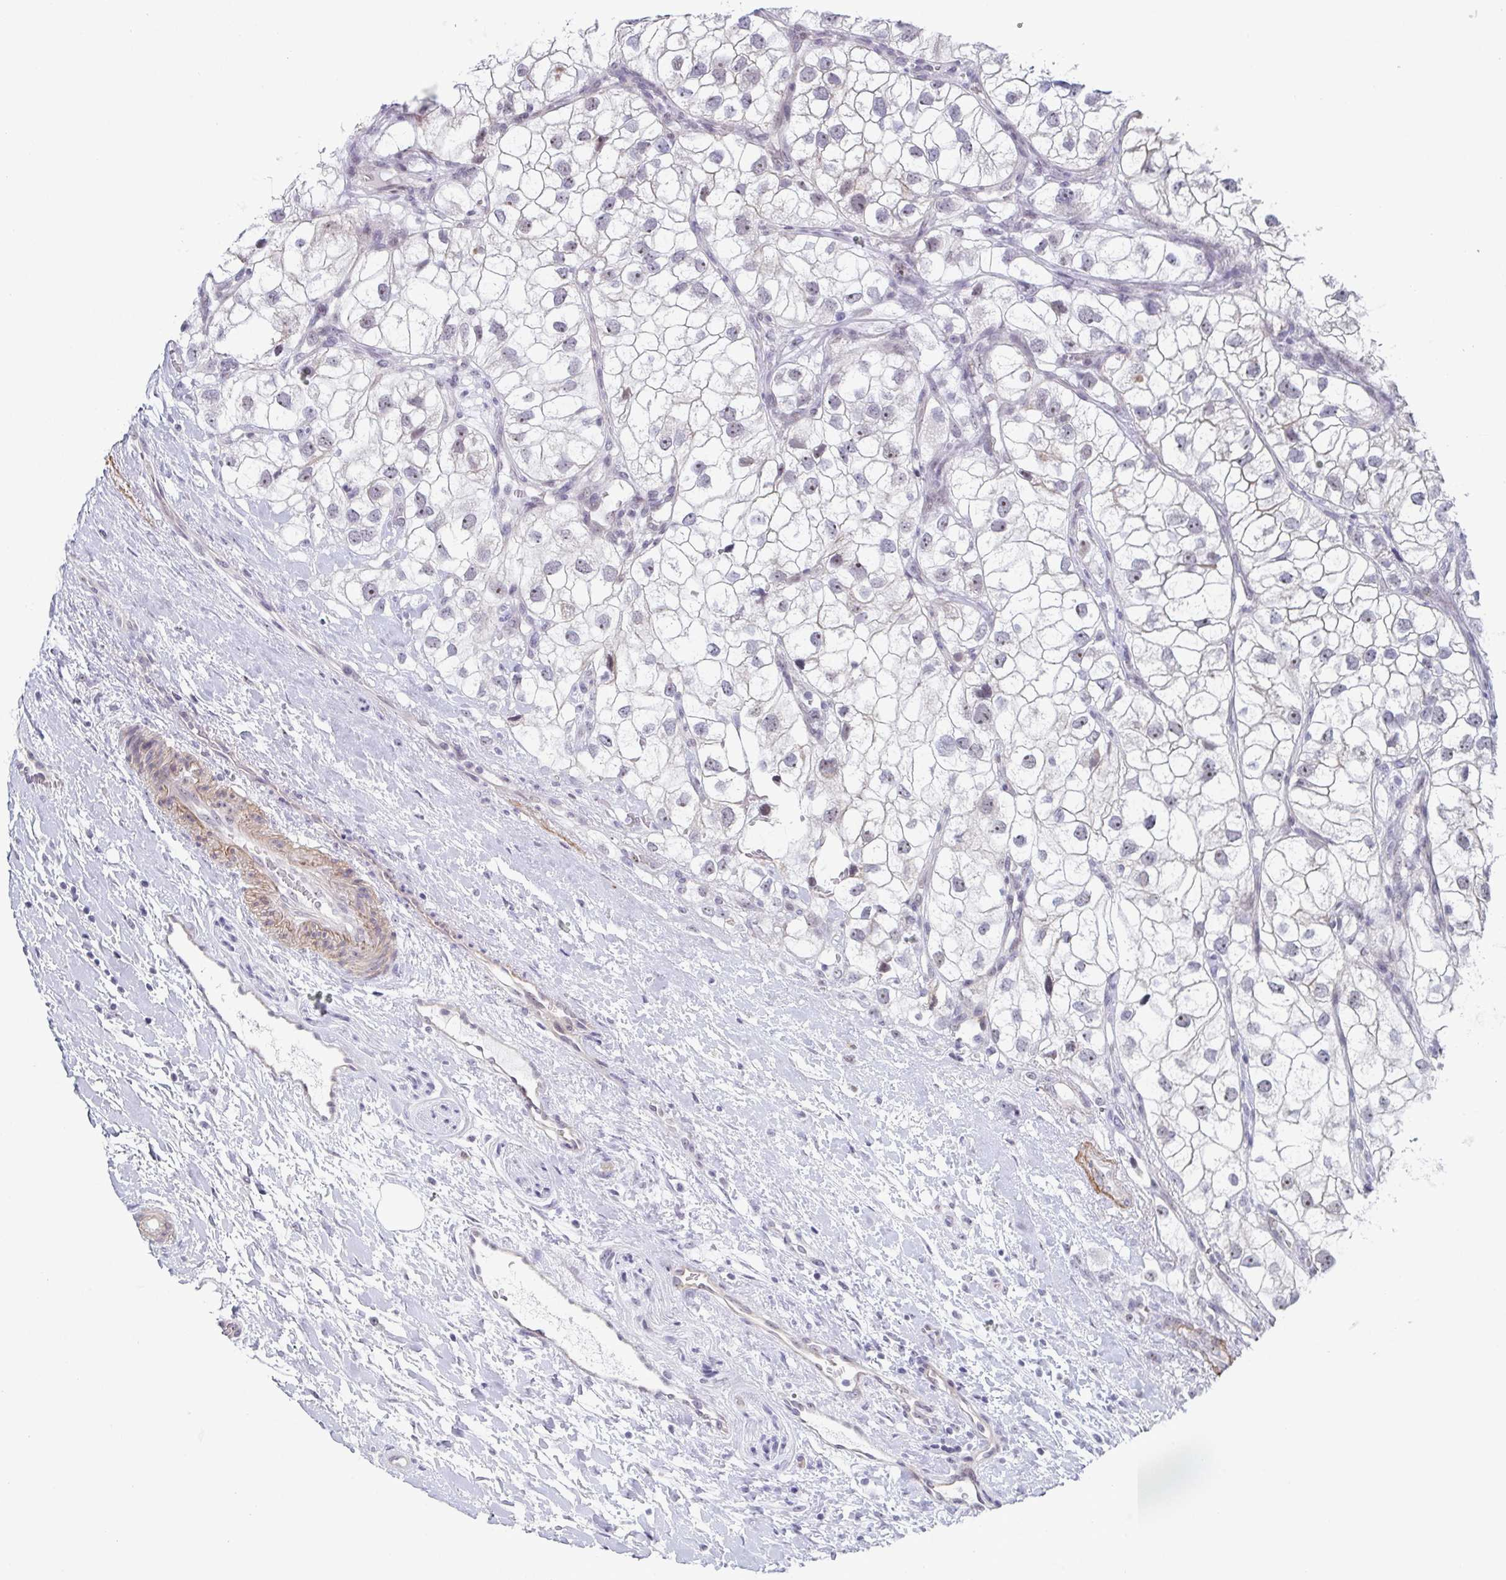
{"staining": {"intensity": "weak", "quantity": "<25%", "location": "nuclear"}, "tissue": "renal cancer", "cell_type": "Tumor cells", "image_type": "cancer", "snomed": [{"axis": "morphology", "description": "Adenocarcinoma, NOS"}, {"axis": "topography", "description": "Kidney"}], "caption": "High magnification brightfield microscopy of renal adenocarcinoma stained with DAB (brown) and counterstained with hematoxylin (blue): tumor cells show no significant staining.", "gene": "EXOSC7", "patient": {"sex": "male", "age": 59}}